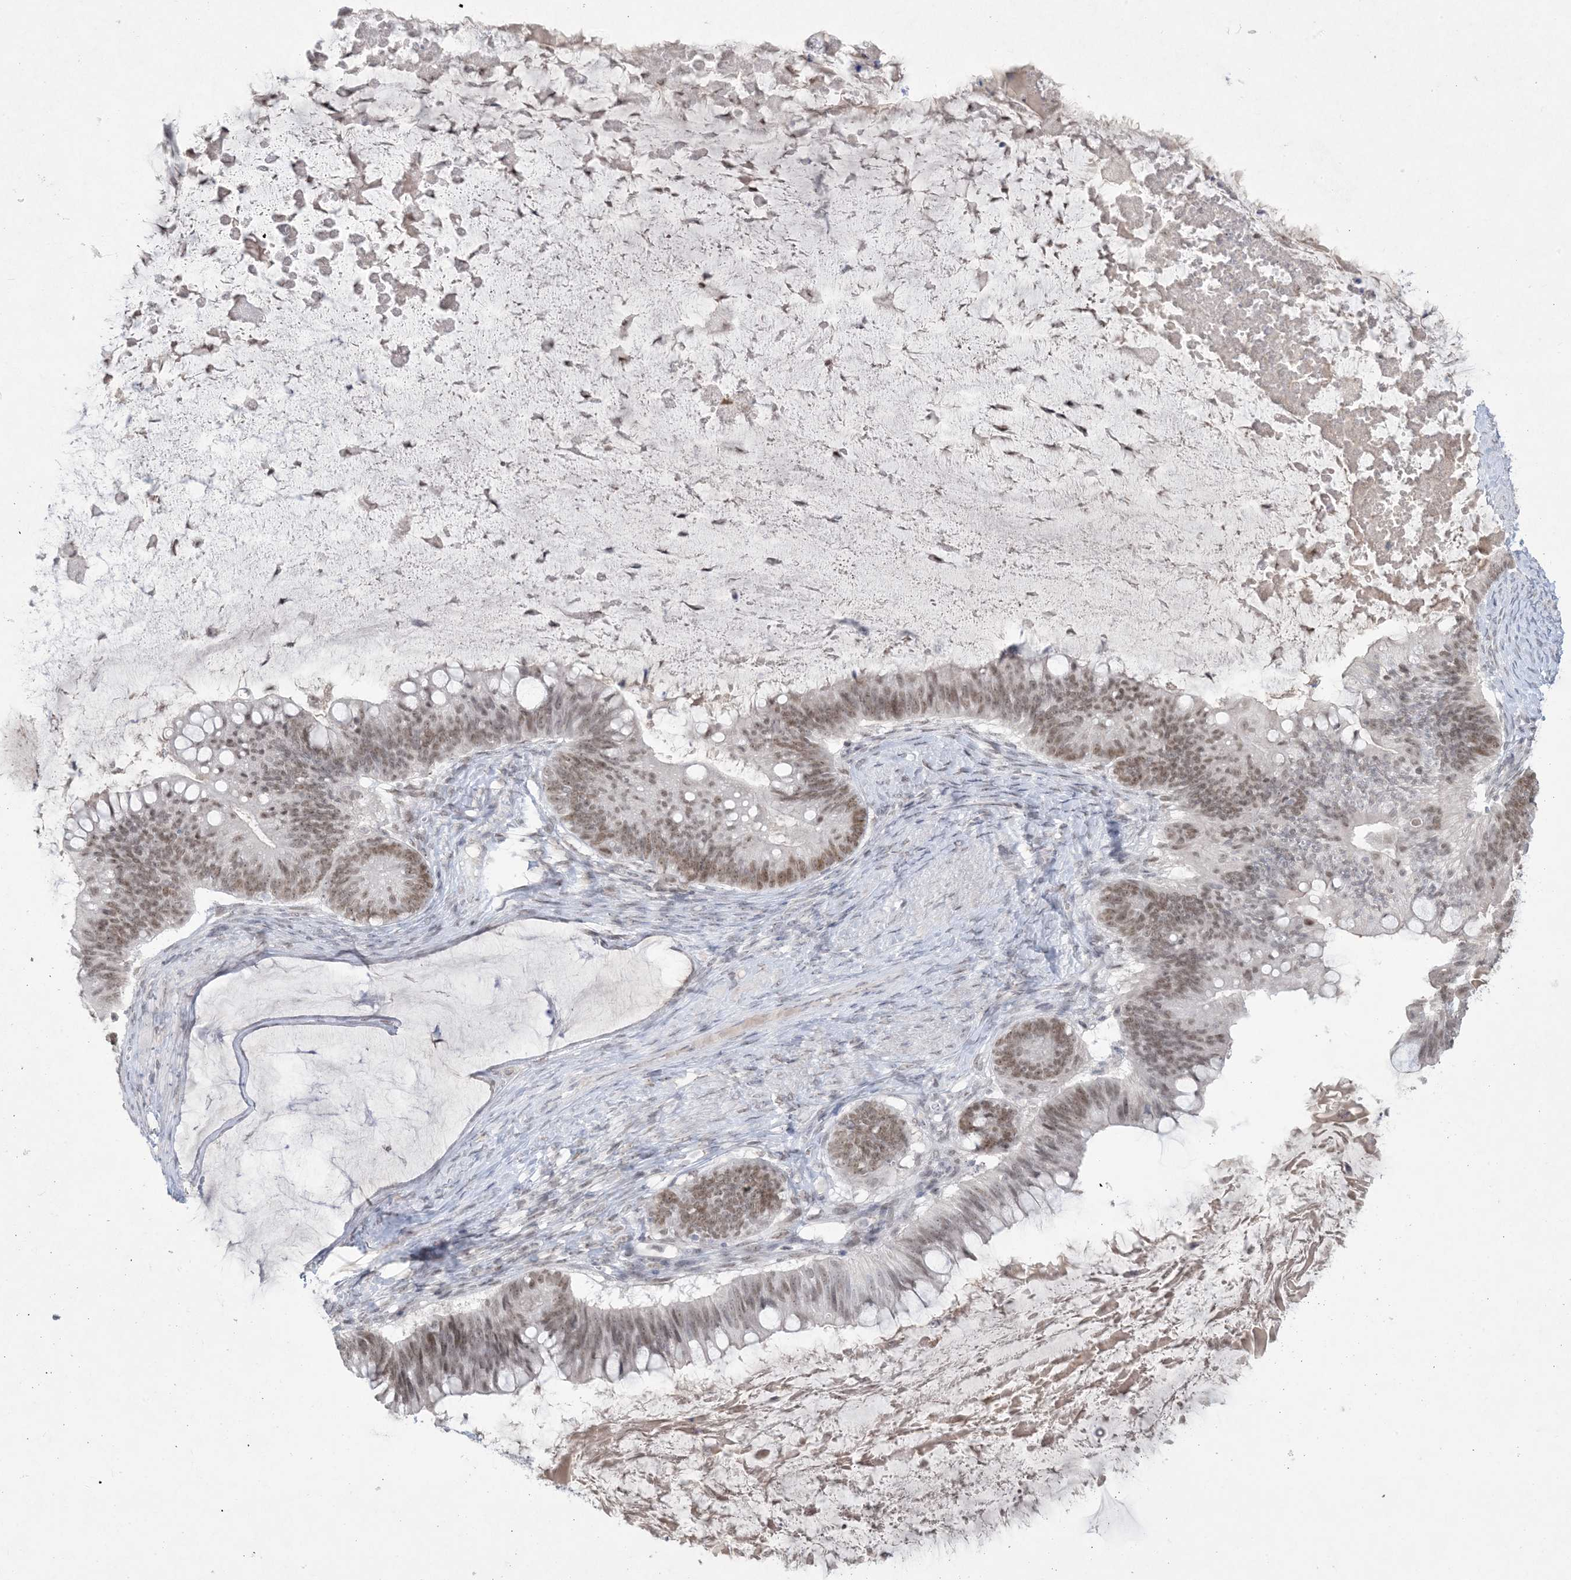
{"staining": {"intensity": "moderate", "quantity": "25%-75%", "location": "nuclear"}, "tissue": "ovarian cancer", "cell_type": "Tumor cells", "image_type": "cancer", "snomed": [{"axis": "morphology", "description": "Cystadenocarcinoma, mucinous, NOS"}, {"axis": "topography", "description": "Ovary"}], "caption": "An image of human ovarian cancer stained for a protein shows moderate nuclear brown staining in tumor cells.", "gene": "HOMEZ", "patient": {"sex": "female", "age": 61}}